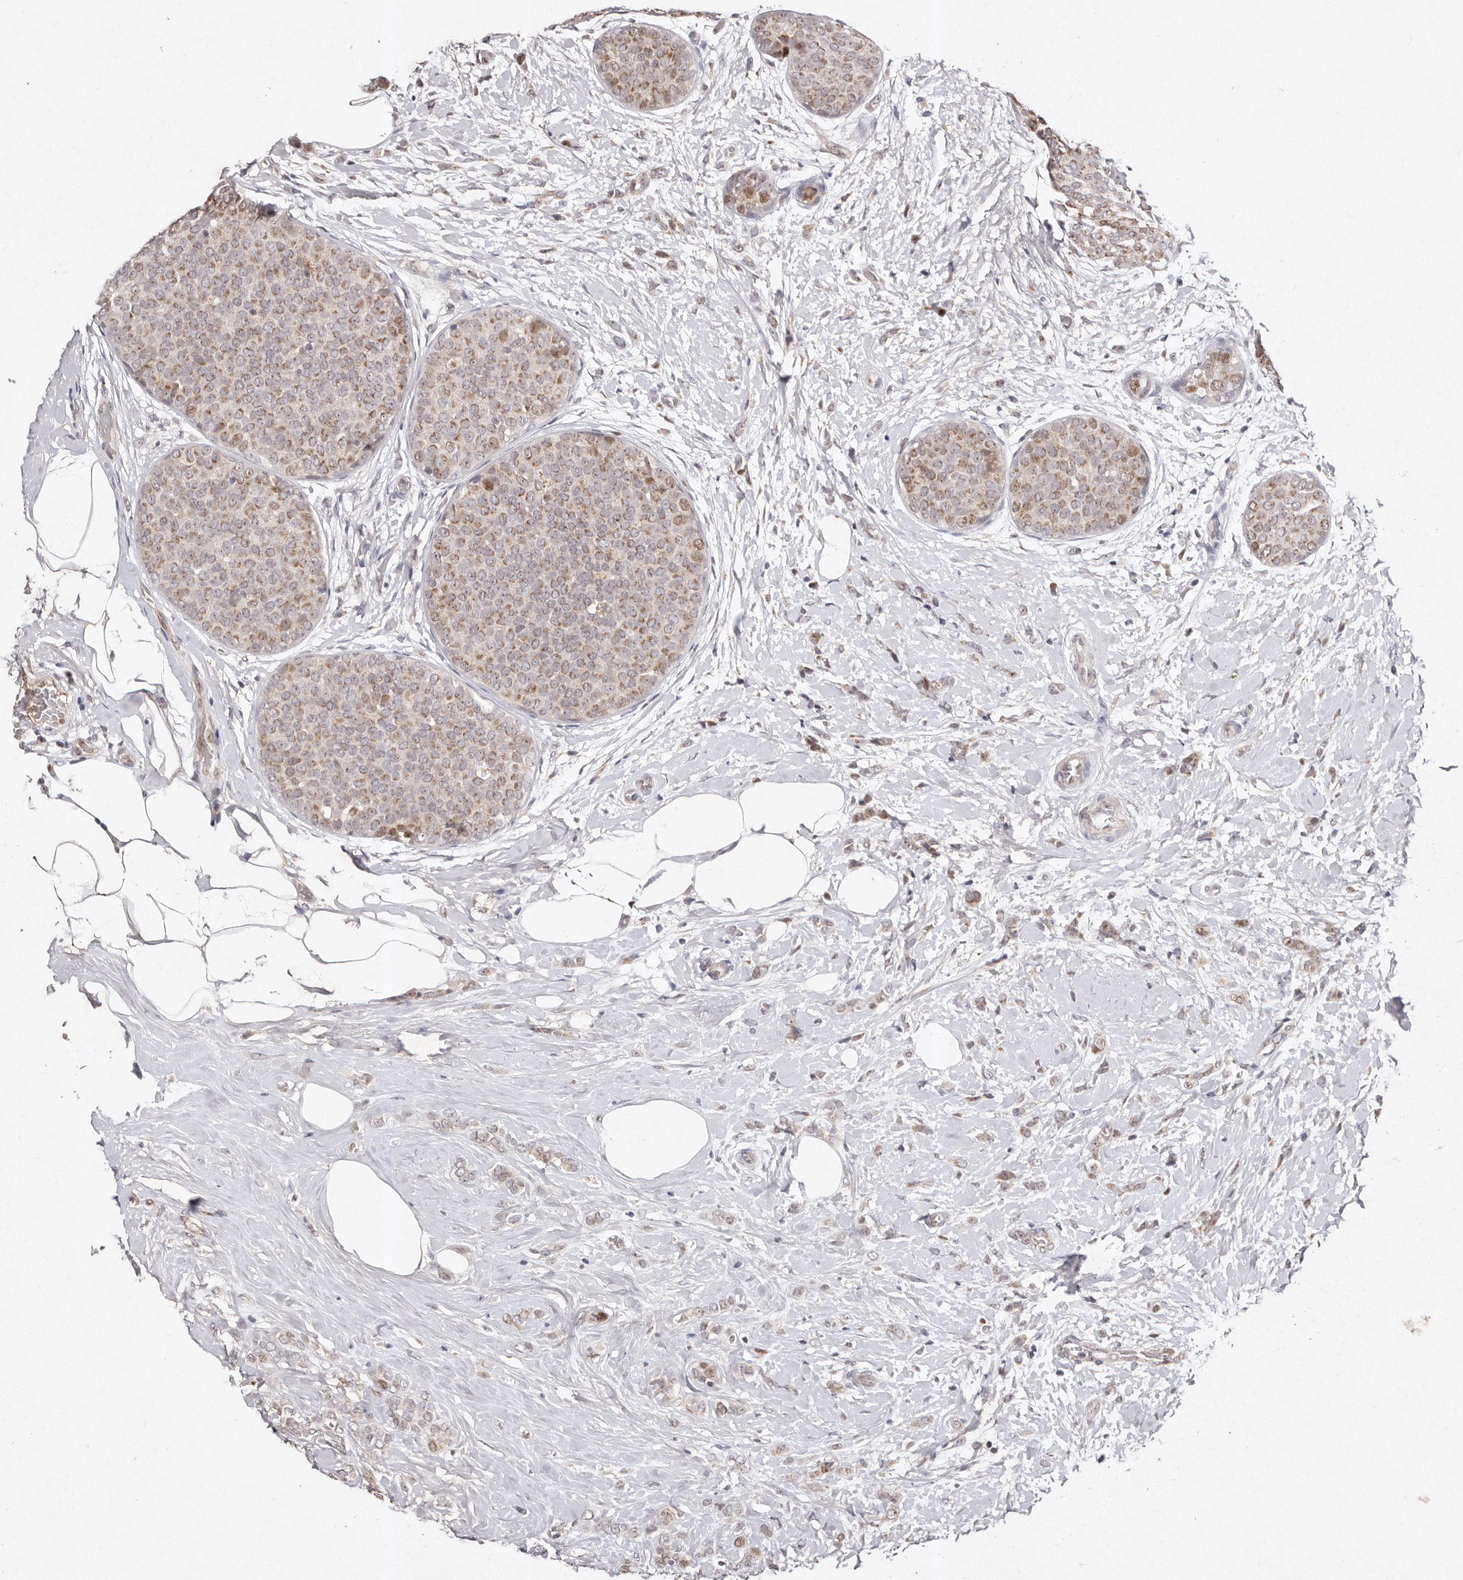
{"staining": {"intensity": "weak", "quantity": ">75%", "location": "cytoplasmic/membranous"}, "tissue": "breast cancer", "cell_type": "Tumor cells", "image_type": "cancer", "snomed": [{"axis": "morphology", "description": "Lobular carcinoma, in situ"}, {"axis": "morphology", "description": "Lobular carcinoma"}, {"axis": "topography", "description": "Breast"}], "caption": "The immunohistochemical stain highlights weak cytoplasmic/membranous positivity in tumor cells of breast cancer (lobular carcinoma in situ) tissue.", "gene": "KLF7", "patient": {"sex": "female", "age": 41}}